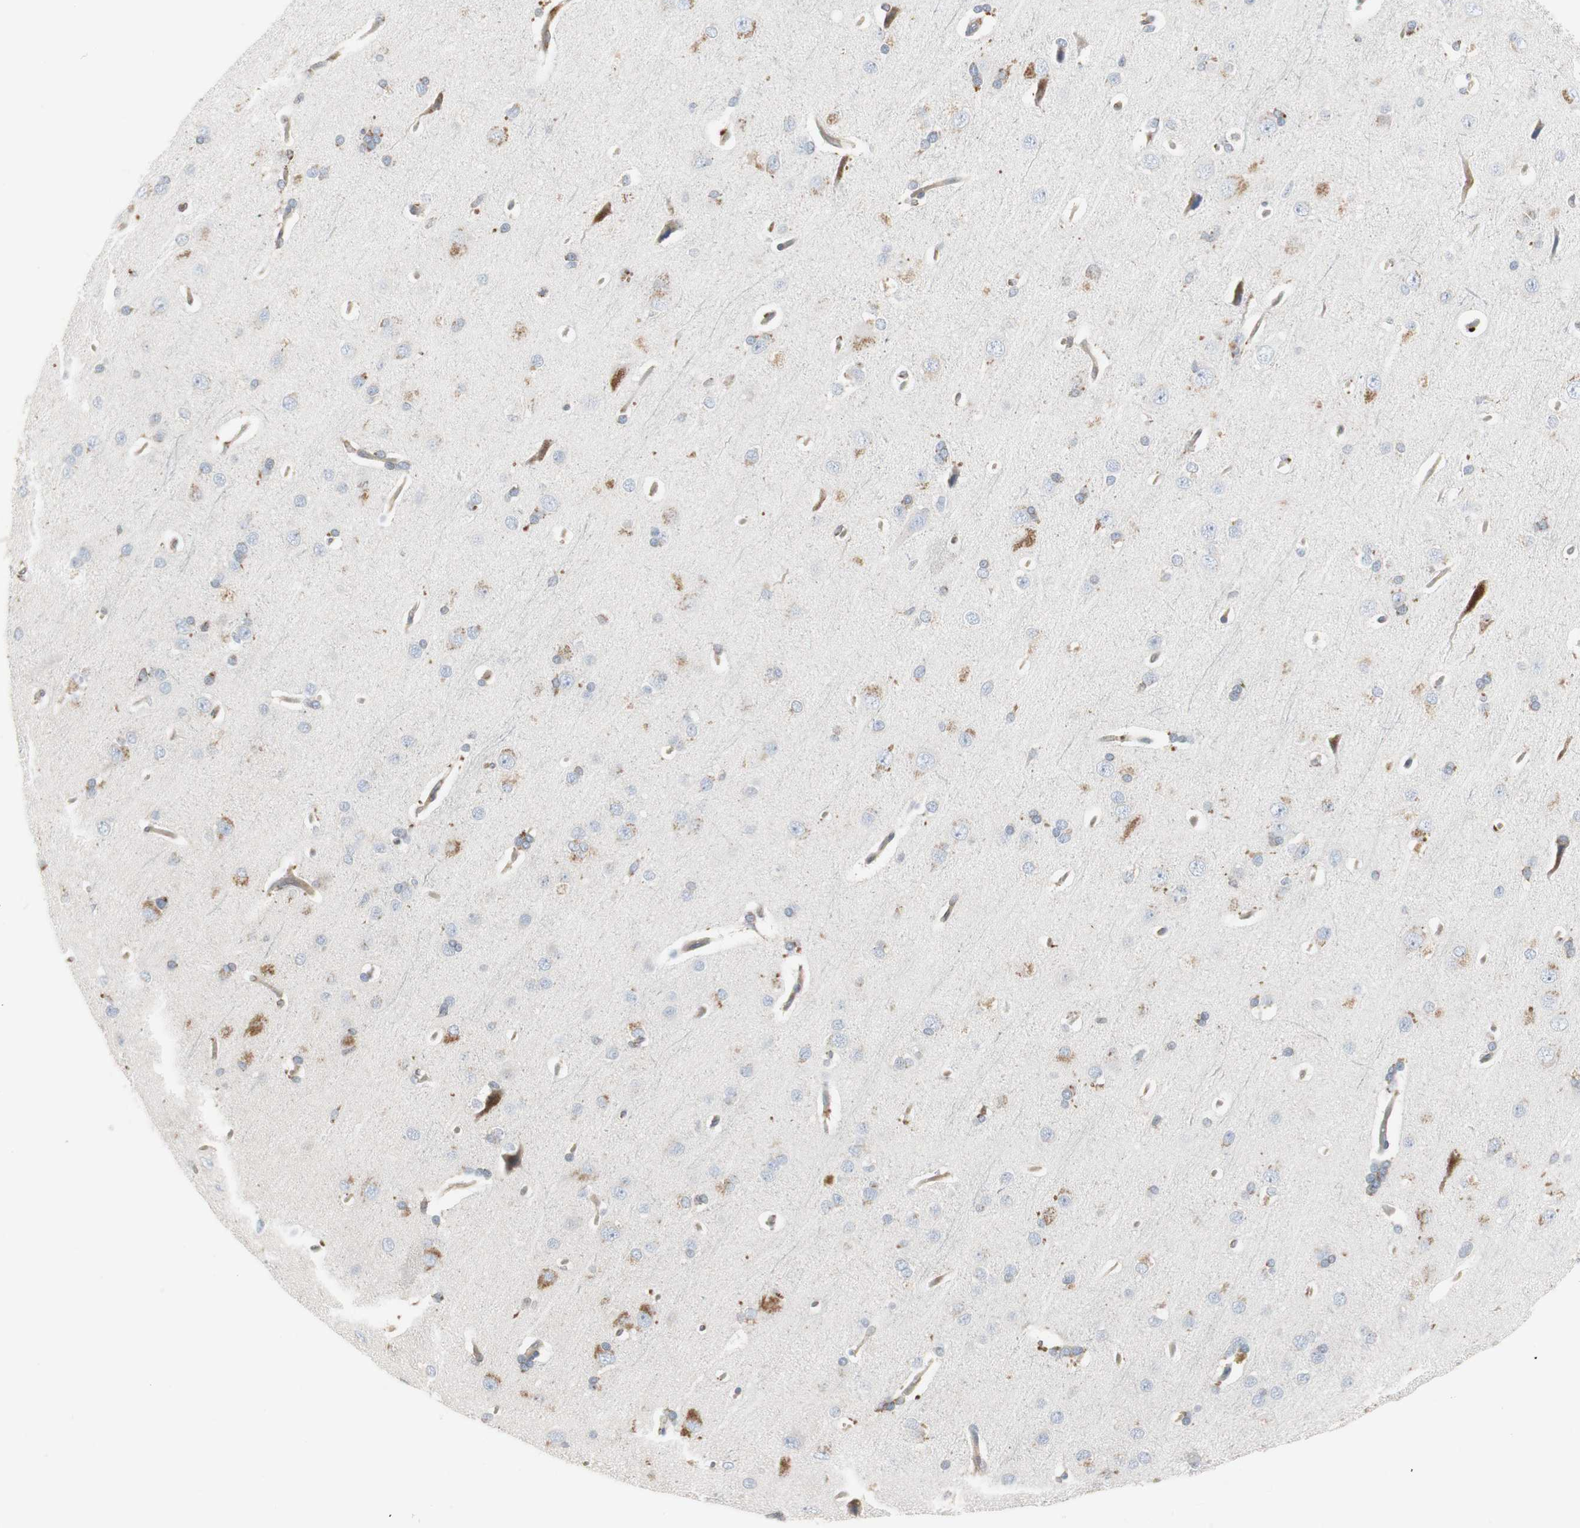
{"staining": {"intensity": "weak", "quantity": ">75%", "location": "cytoplasmic/membranous"}, "tissue": "cerebral cortex", "cell_type": "Endothelial cells", "image_type": "normal", "snomed": [{"axis": "morphology", "description": "Normal tissue, NOS"}, {"axis": "topography", "description": "Cerebral cortex"}], "caption": "This image displays immunohistochemistry (IHC) staining of unremarkable cerebral cortex, with low weak cytoplasmic/membranous expression in approximately >75% of endothelial cells.", "gene": "H6PD", "patient": {"sex": "male", "age": 62}}